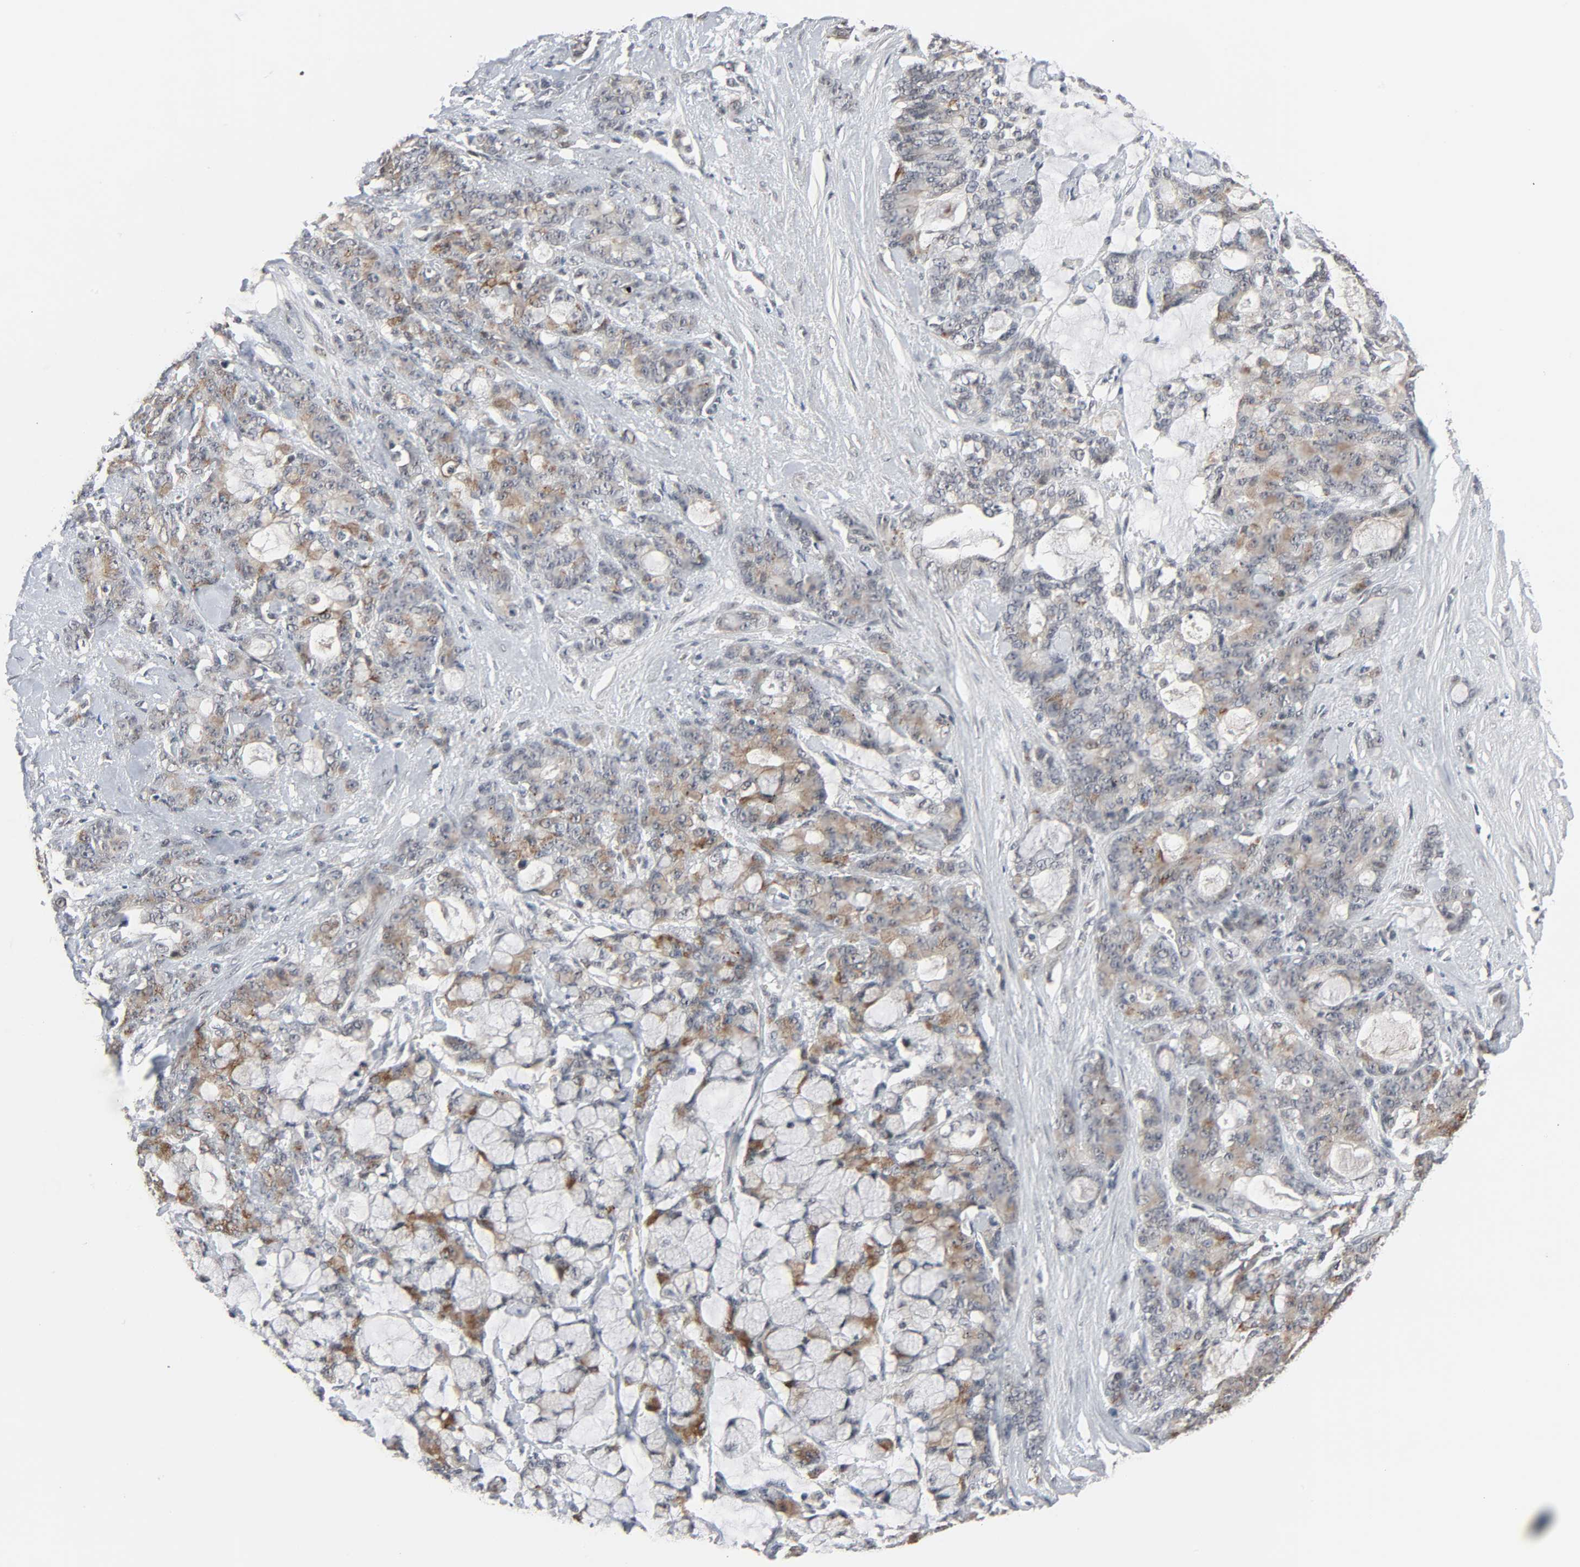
{"staining": {"intensity": "moderate", "quantity": "<25%", "location": "cytoplasmic/membranous"}, "tissue": "pancreatic cancer", "cell_type": "Tumor cells", "image_type": "cancer", "snomed": [{"axis": "morphology", "description": "Adenocarcinoma, NOS"}, {"axis": "topography", "description": "Pancreas"}], "caption": "Immunohistochemistry (DAB (3,3'-diaminobenzidine)) staining of pancreatic adenocarcinoma shows moderate cytoplasmic/membranous protein positivity in about <25% of tumor cells.", "gene": "MT3", "patient": {"sex": "female", "age": 73}}